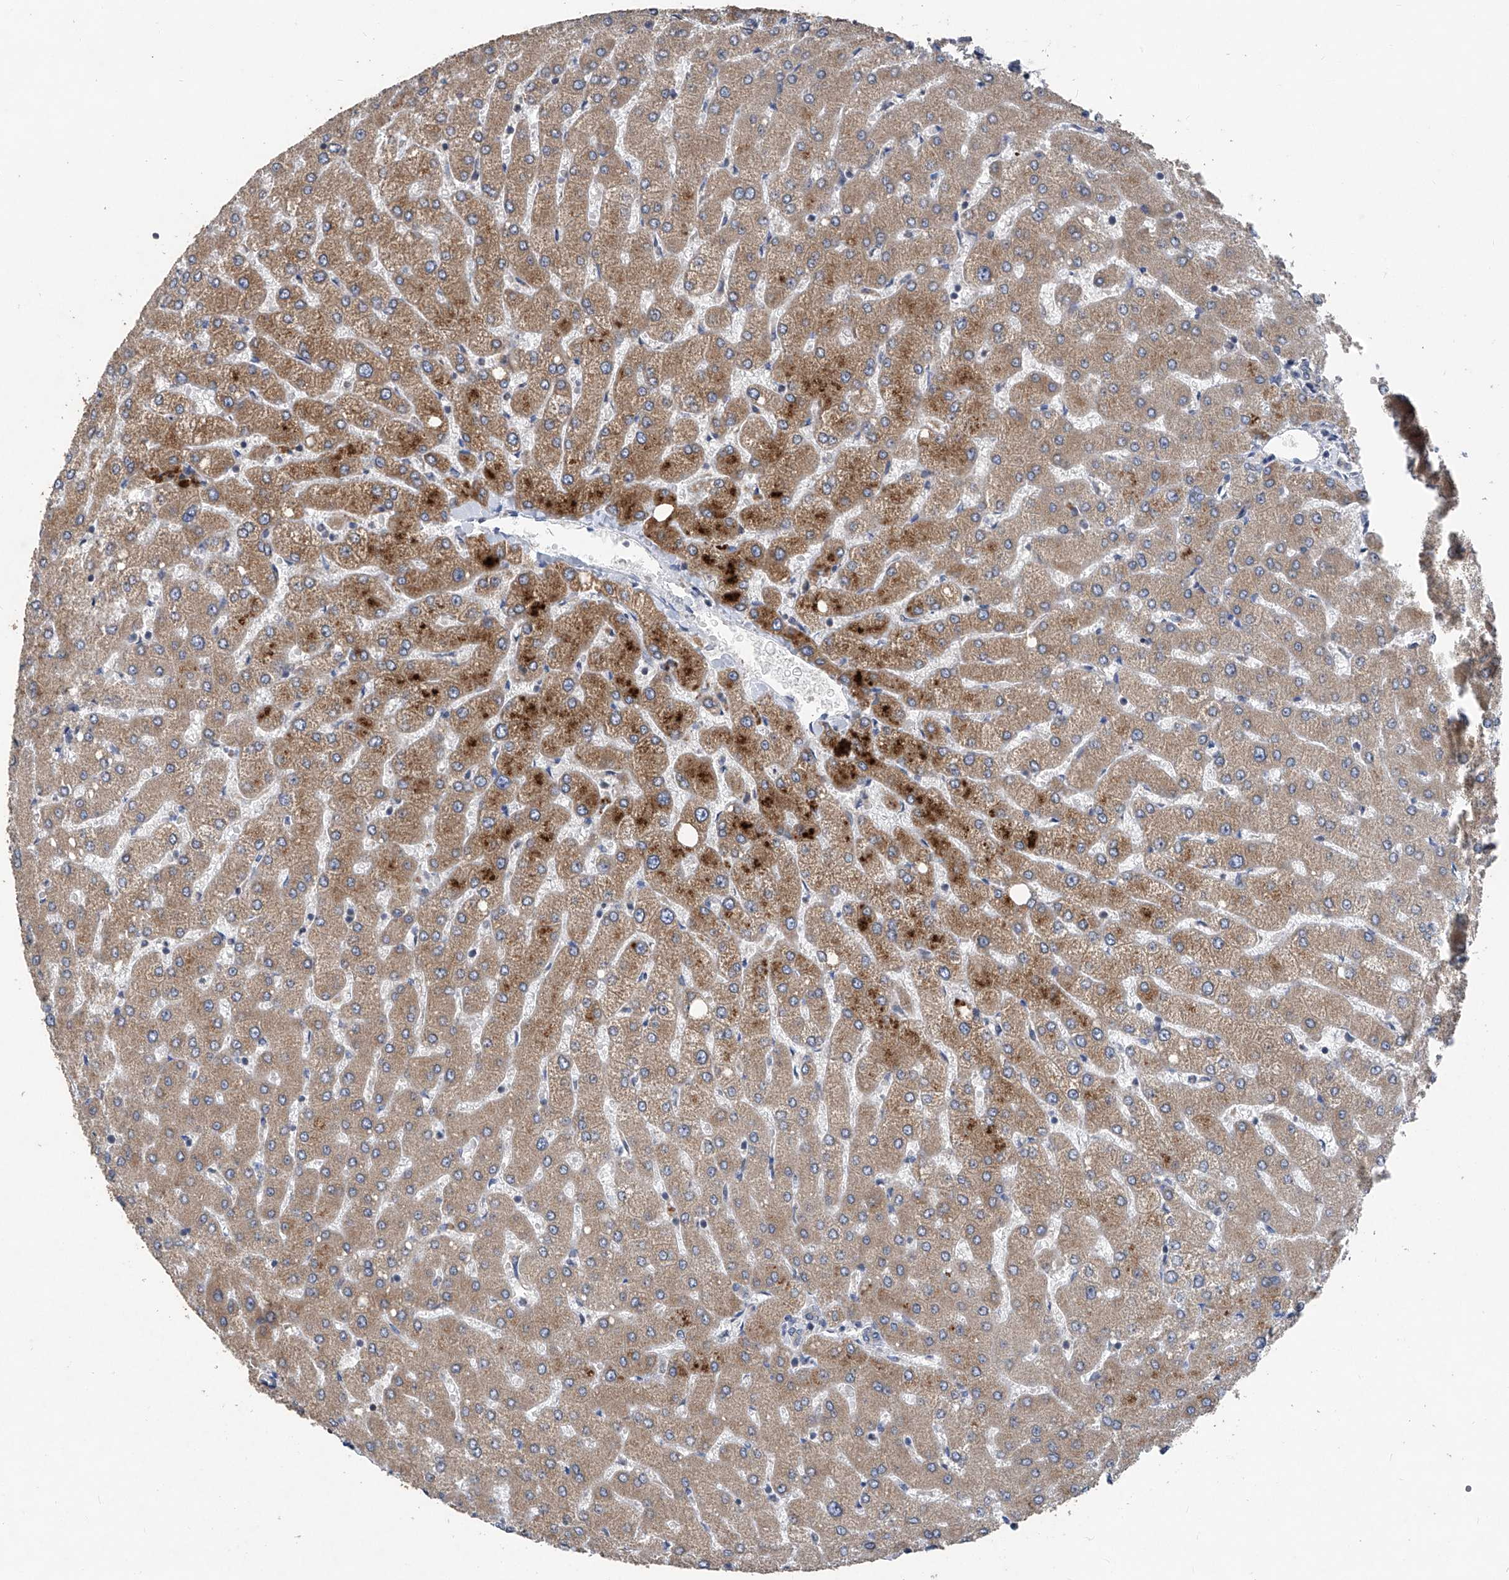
{"staining": {"intensity": "negative", "quantity": "none", "location": "none"}, "tissue": "liver", "cell_type": "Cholangiocytes", "image_type": "normal", "snomed": [{"axis": "morphology", "description": "Normal tissue, NOS"}, {"axis": "topography", "description": "Liver"}], "caption": "The histopathology image demonstrates no staining of cholangiocytes in benign liver. (DAB immunohistochemistry (IHC), high magnification).", "gene": "BCKDHB", "patient": {"sex": "female", "age": 54}}